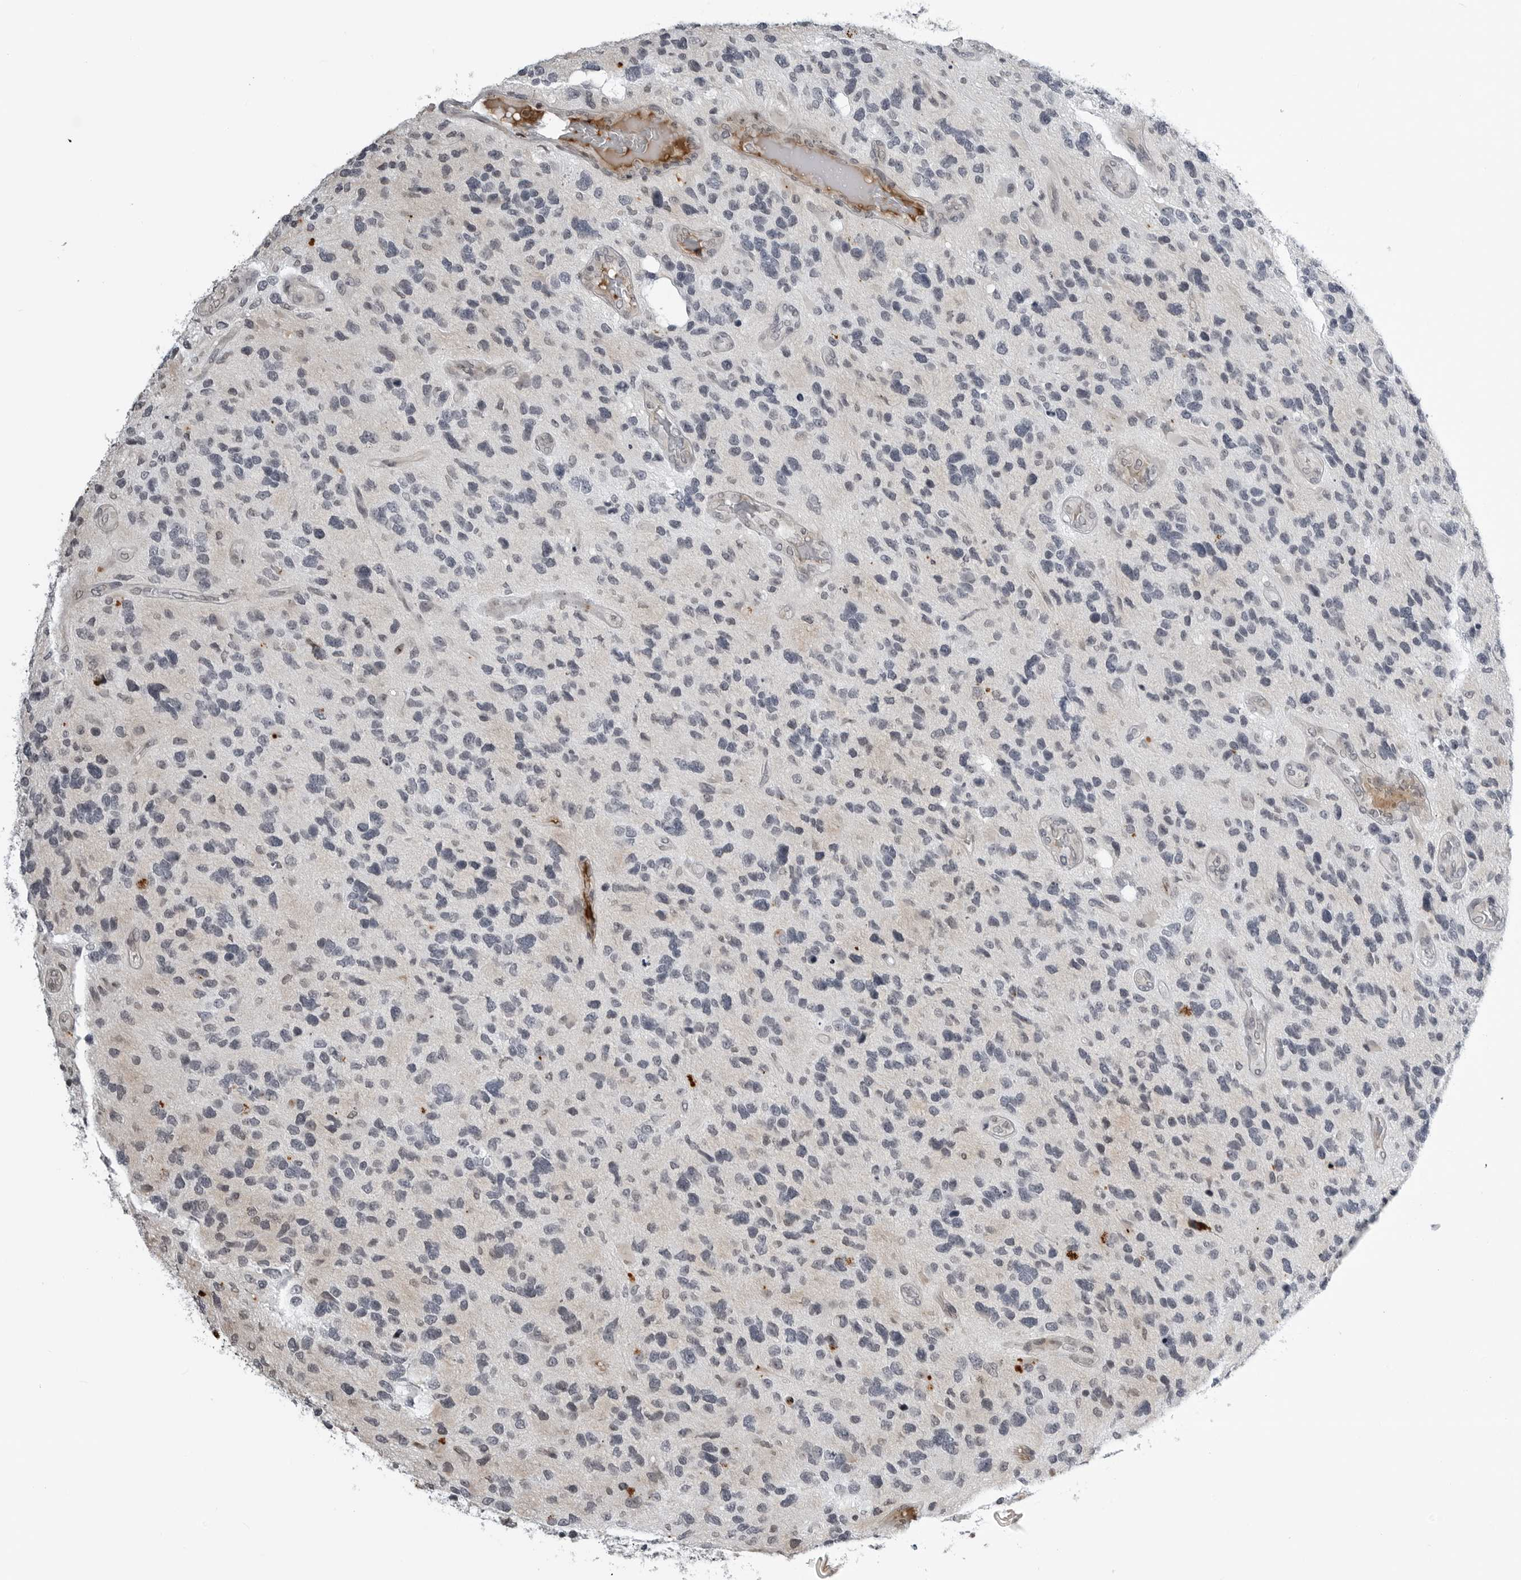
{"staining": {"intensity": "negative", "quantity": "none", "location": "none"}, "tissue": "glioma", "cell_type": "Tumor cells", "image_type": "cancer", "snomed": [{"axis": "morphology", "description": "Glioma, malignant, High grade"}, {"axis": "topography", "description": "Brain"}], "caption": "Immunohistochemistry (IHC) photomicrograph of neoplastic tissue: human glioma stained with DAB exhibits no significant protein staining in tumor cells.", "gene": "CXCR5", "patient": {"sex": "female", "age": 58}}